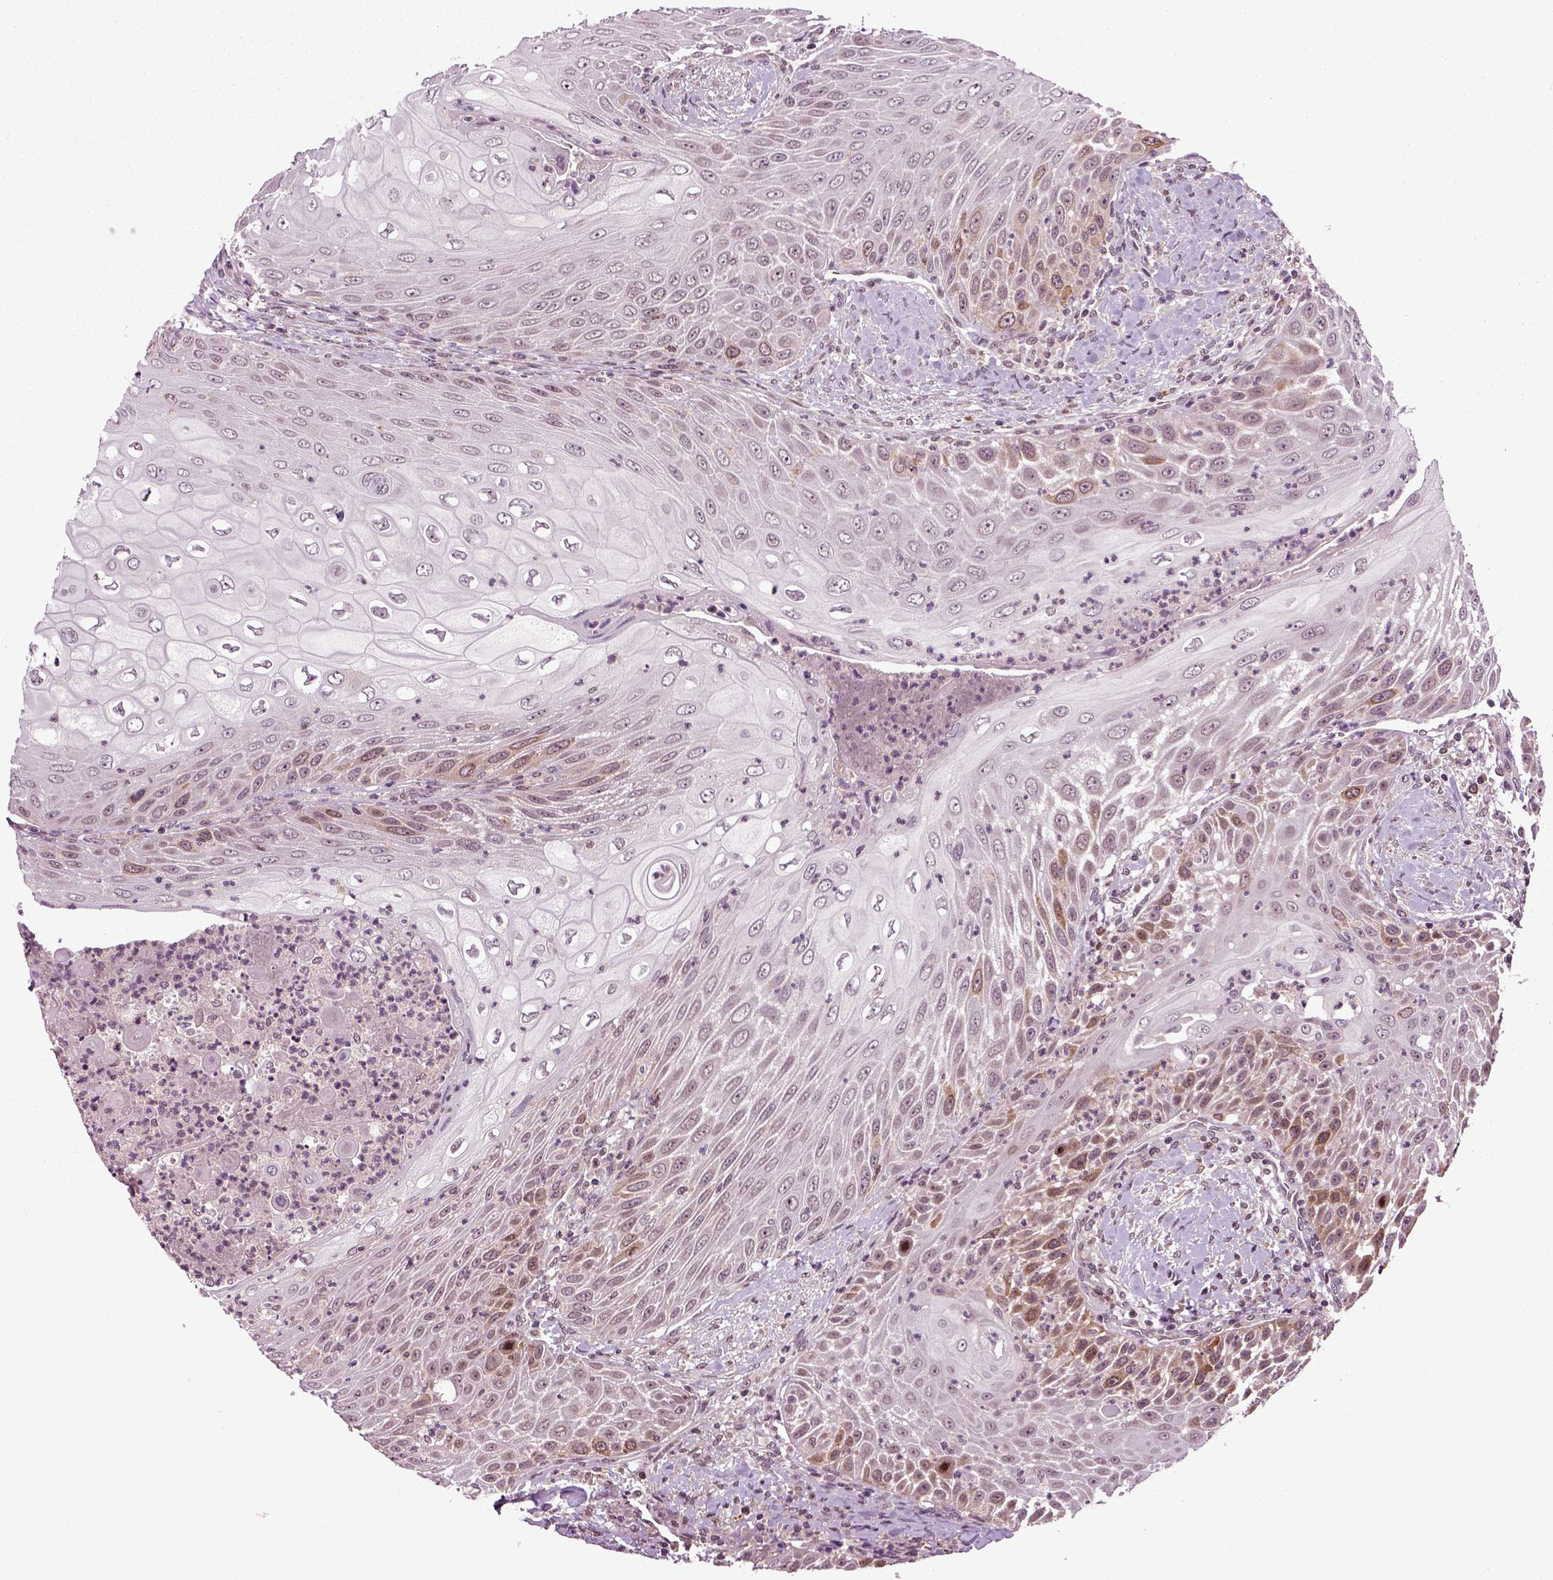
{"staining": {"intensity": "strong", "quantity": "<25%", "location": "cytoplasmic/membranous"}, "tissue": "head and neck cancer", "cell_type": "Tumor cells", "image_type": "cancer", "snomed": [{"axis": "morphology", "description": "Squamous cell carcinoma, NOS"}, {"axis": "topography", "description": "Head-Neck"}], "caption": "Immunohistochemistry (IHC) micrograph of neoplastic tissue: human head and neck cancer stained using IHC exhibits medium levels of strong protein expression localized specifically in the cytoplasmic/membranous of tumor cells, appearing as a cytoplasmic/membranous brown color.", "gene": "KNSTRN", "patient": {"sex": "male", "age": 69}}